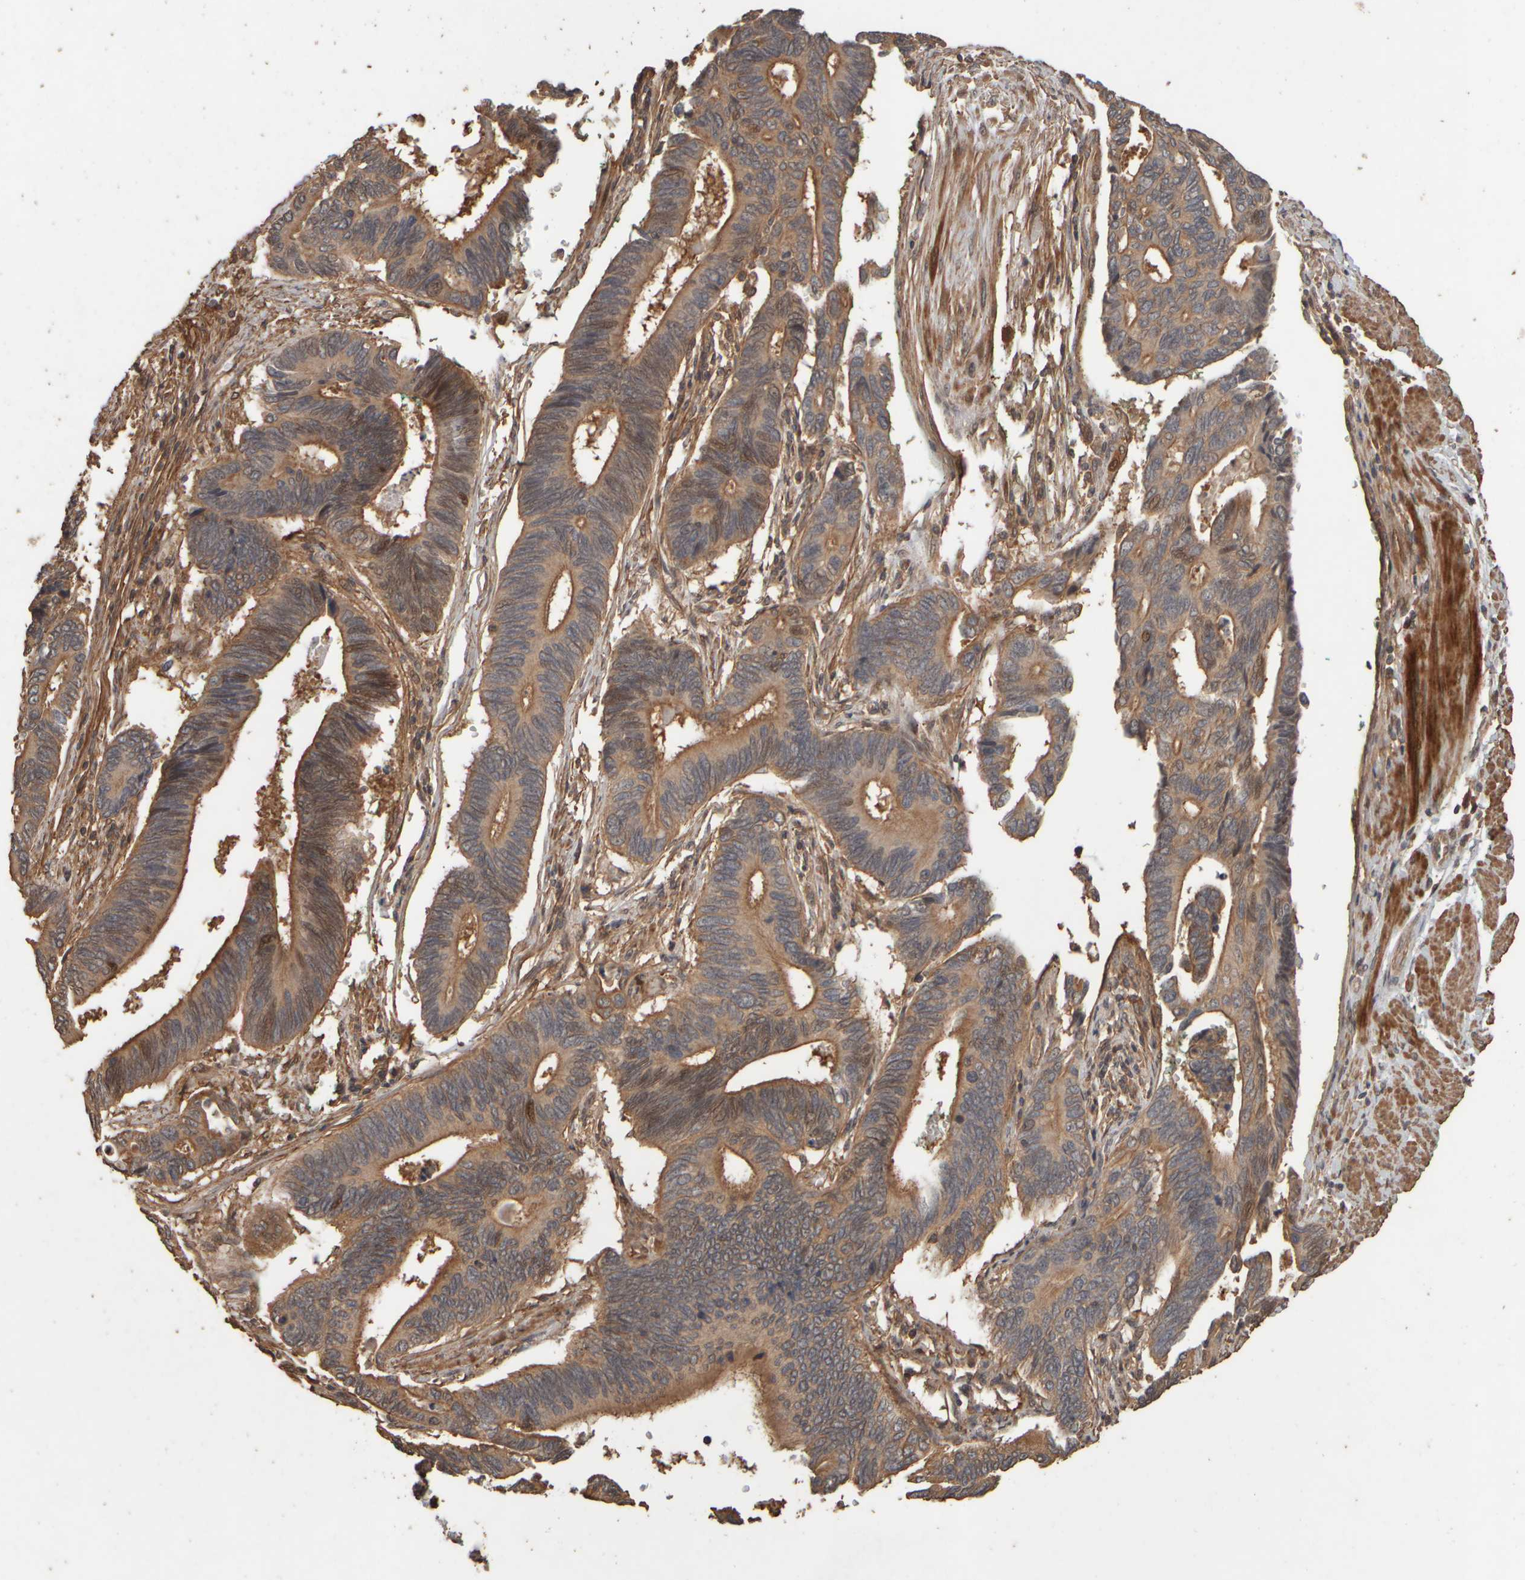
{"staining": {"intensity": "moderate", "quantity": ">75%", "location": "cytoplasmic/membranous,nuclear"}, "tissue": "pancreatic cancer", "cell_type": "Tumor cells", "image_type": "cancer", "snomed": [{"axis": "morphology", "description": "Adenocarcinoma, NOS"}, {"axis": "topography", "description": "Pancreas"}], "caption": "Immunohistochemical staining of adenocarcinoma (pancreatic) displays moderate cytoplasmic/membranous and nuclear protein expression in approximately >75% of tumor cells. Using DAB (3,3'-diaminobenzidine) (brown) and hematoxylin (blue) stains, captured at high magnification using brightfield microscopy.", "gene": "SPHK1", "patient": {"sex": "female", "age": 70}}